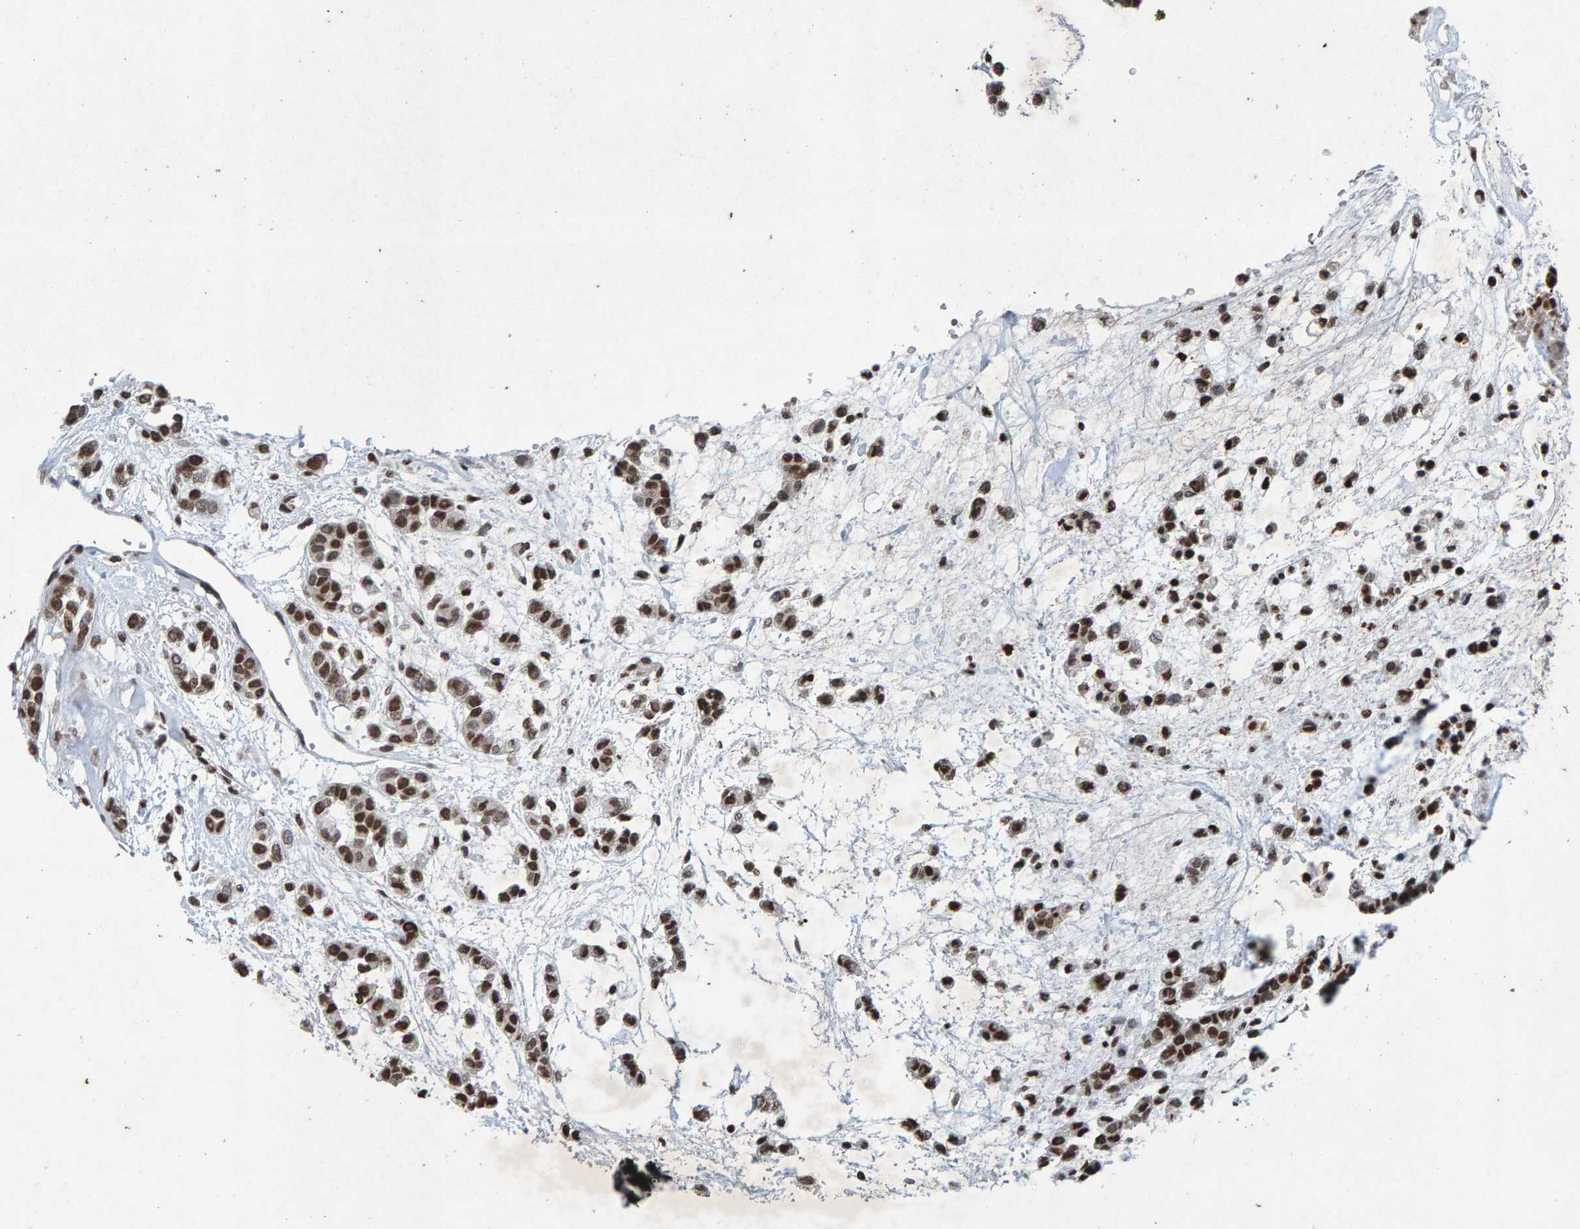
{"staining": {"intensity": "moderate", "quantity": ">75%", "location": "nuclear"}, "tissue": "head and neck cancer", "cell_type": "Tumor cells", "image_type": "cancer", "snomed": [{"axis": "morphology", "description": "Adenocarcinoma, NOS"}, {"axis": "morphology", "description": "Adenoma, NOS"}, {"axis": "topography", "description": "Head-Neck"}], "caption": "High-power microscopy captured an IHC image of head and neck cancer, revealing moderate nuclear expression in approximately >75% of tumor cells. (DAB IHC, brown staining for protein, blue staining for nuclei).", "gene": "H2AZ1", "patient": {"sex": "female", "age": 55}}